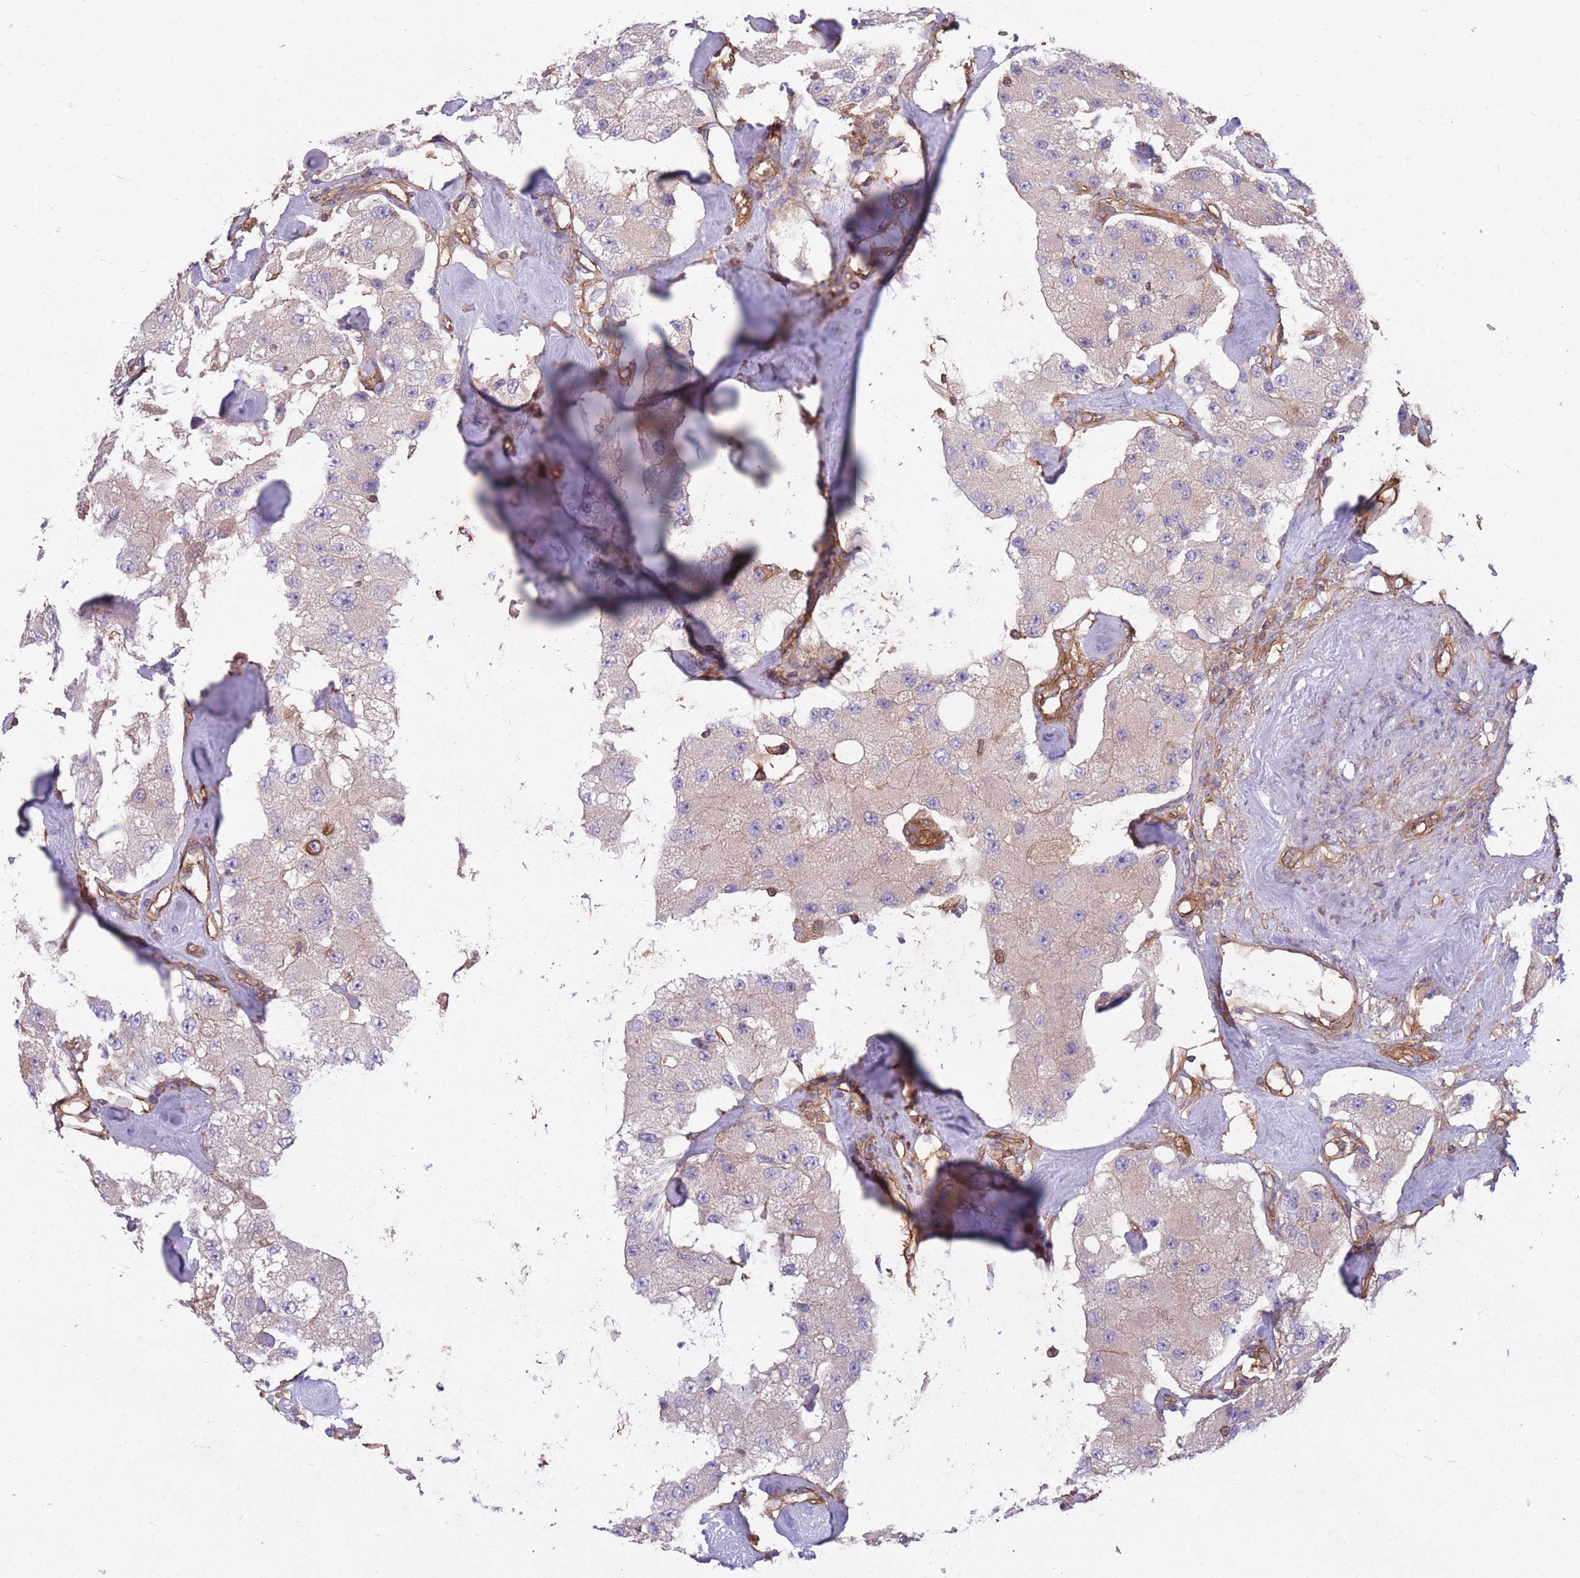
{"staining": {"intensity": "negative", "quantity": "none", "location": "none"}, "tissue": "carcinoid", "cell_type": "Tumor cells", "image_type": "cancer", "snomed": [{"axis": "morphology", "description": "Carcinoid, malignant, NOS"}, {"axis": "topography", "description": "Pancreas"}], "caption": "Micrograph shows no protein staining in tumor cells of carcinoid tissue. Nuclei are stained in blue.", "gene": "GGA1", "patient": {"sex": "male", "age": 41}}